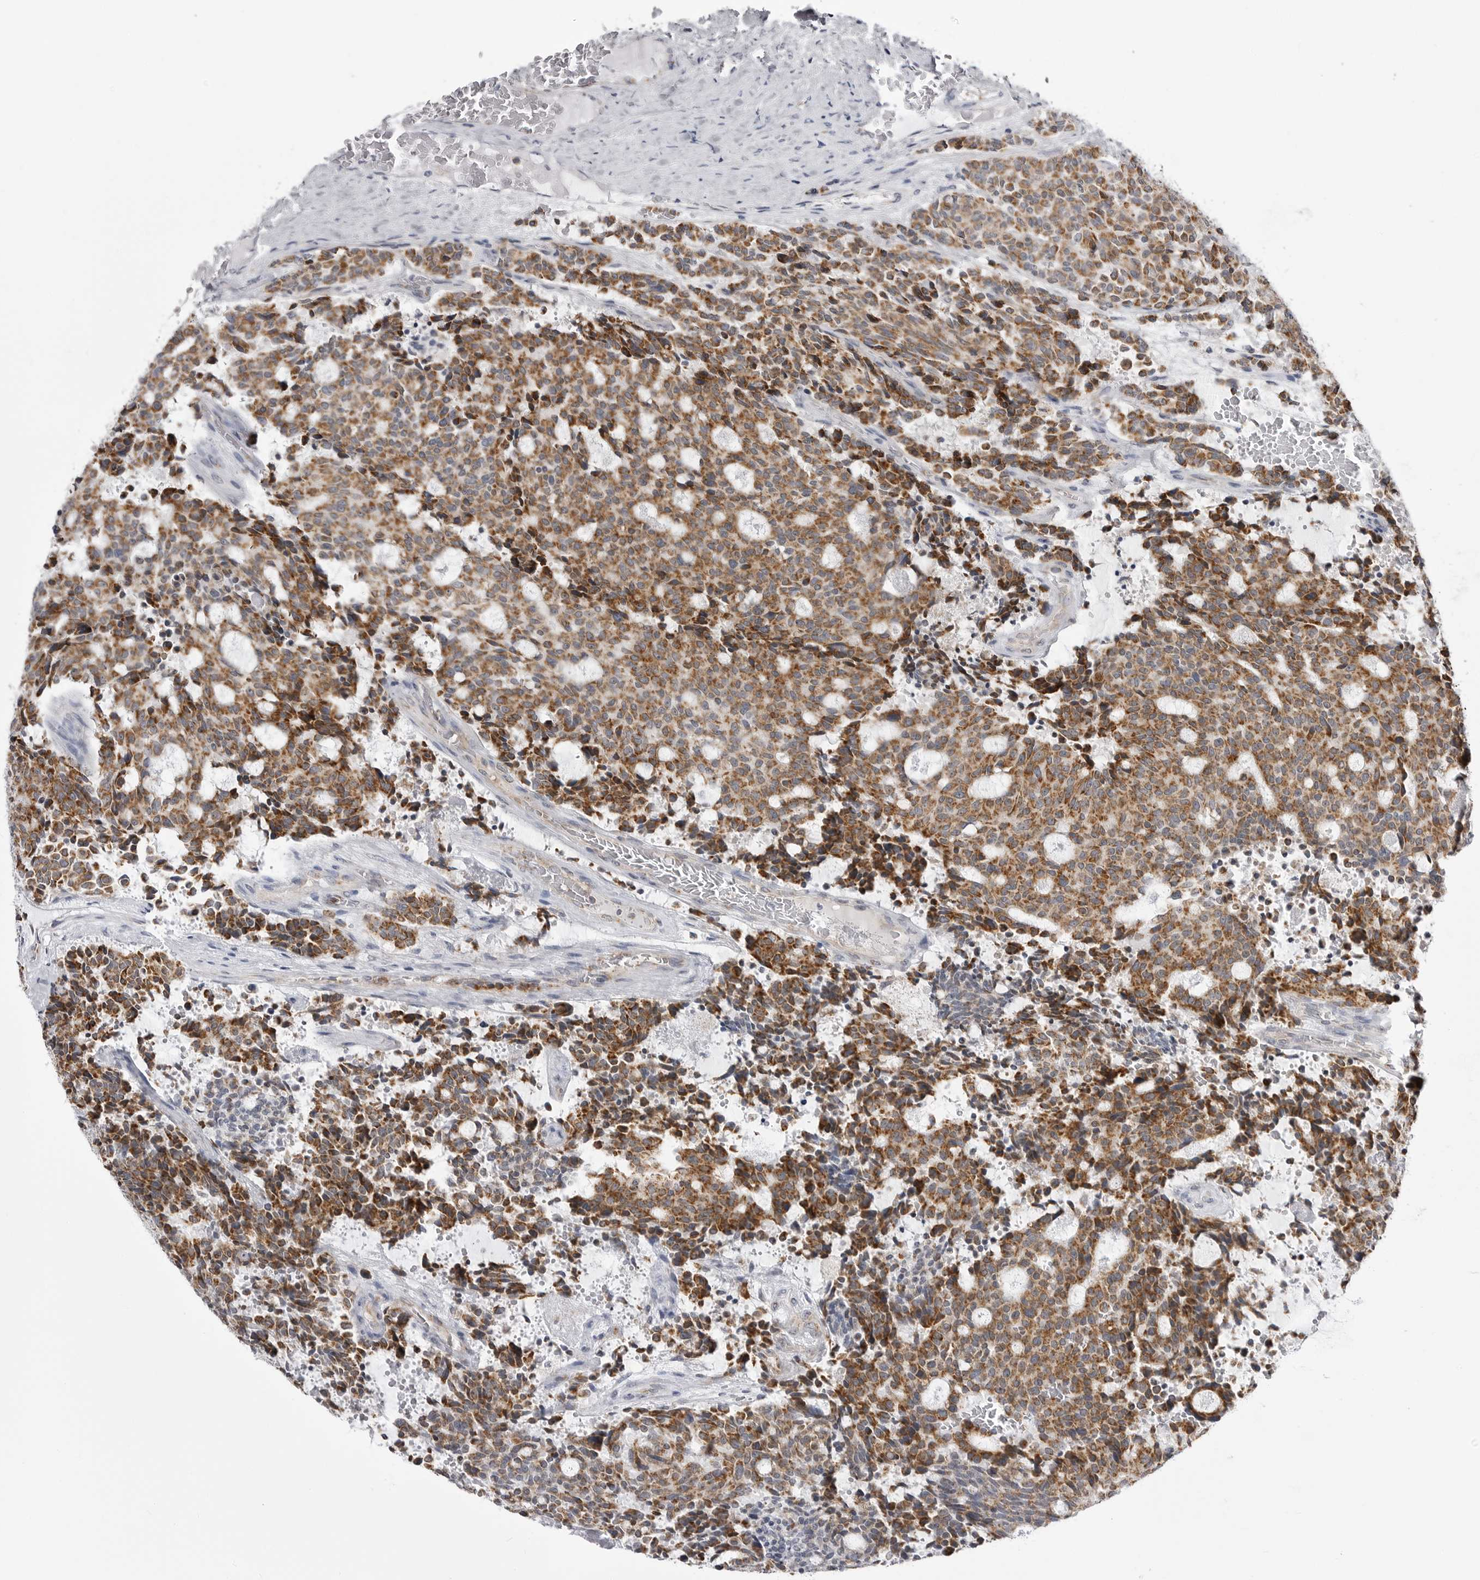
{"staining": {"intensity": "strong", "quantity": "25%-75%", "location": "cytoplasmic/membranous"}, "tissue": "carcinoid", "cell_type": "Tumor cells", "image_type": "cancer", "snomed": [{"axis": "morphology", "description": "Carcinoid, malignant, NOS"}, {"axis": "topography", "description": "Pancreas"}], "caption": "Carcinoid (malignant) tissue reveals strong cytoplasmic/membranous positivity in approximately 25%-75% of tumor cells, visualized by immunohistochemistry.", "gene": "FH", "patient": {"sex": "female", "age": 54}}